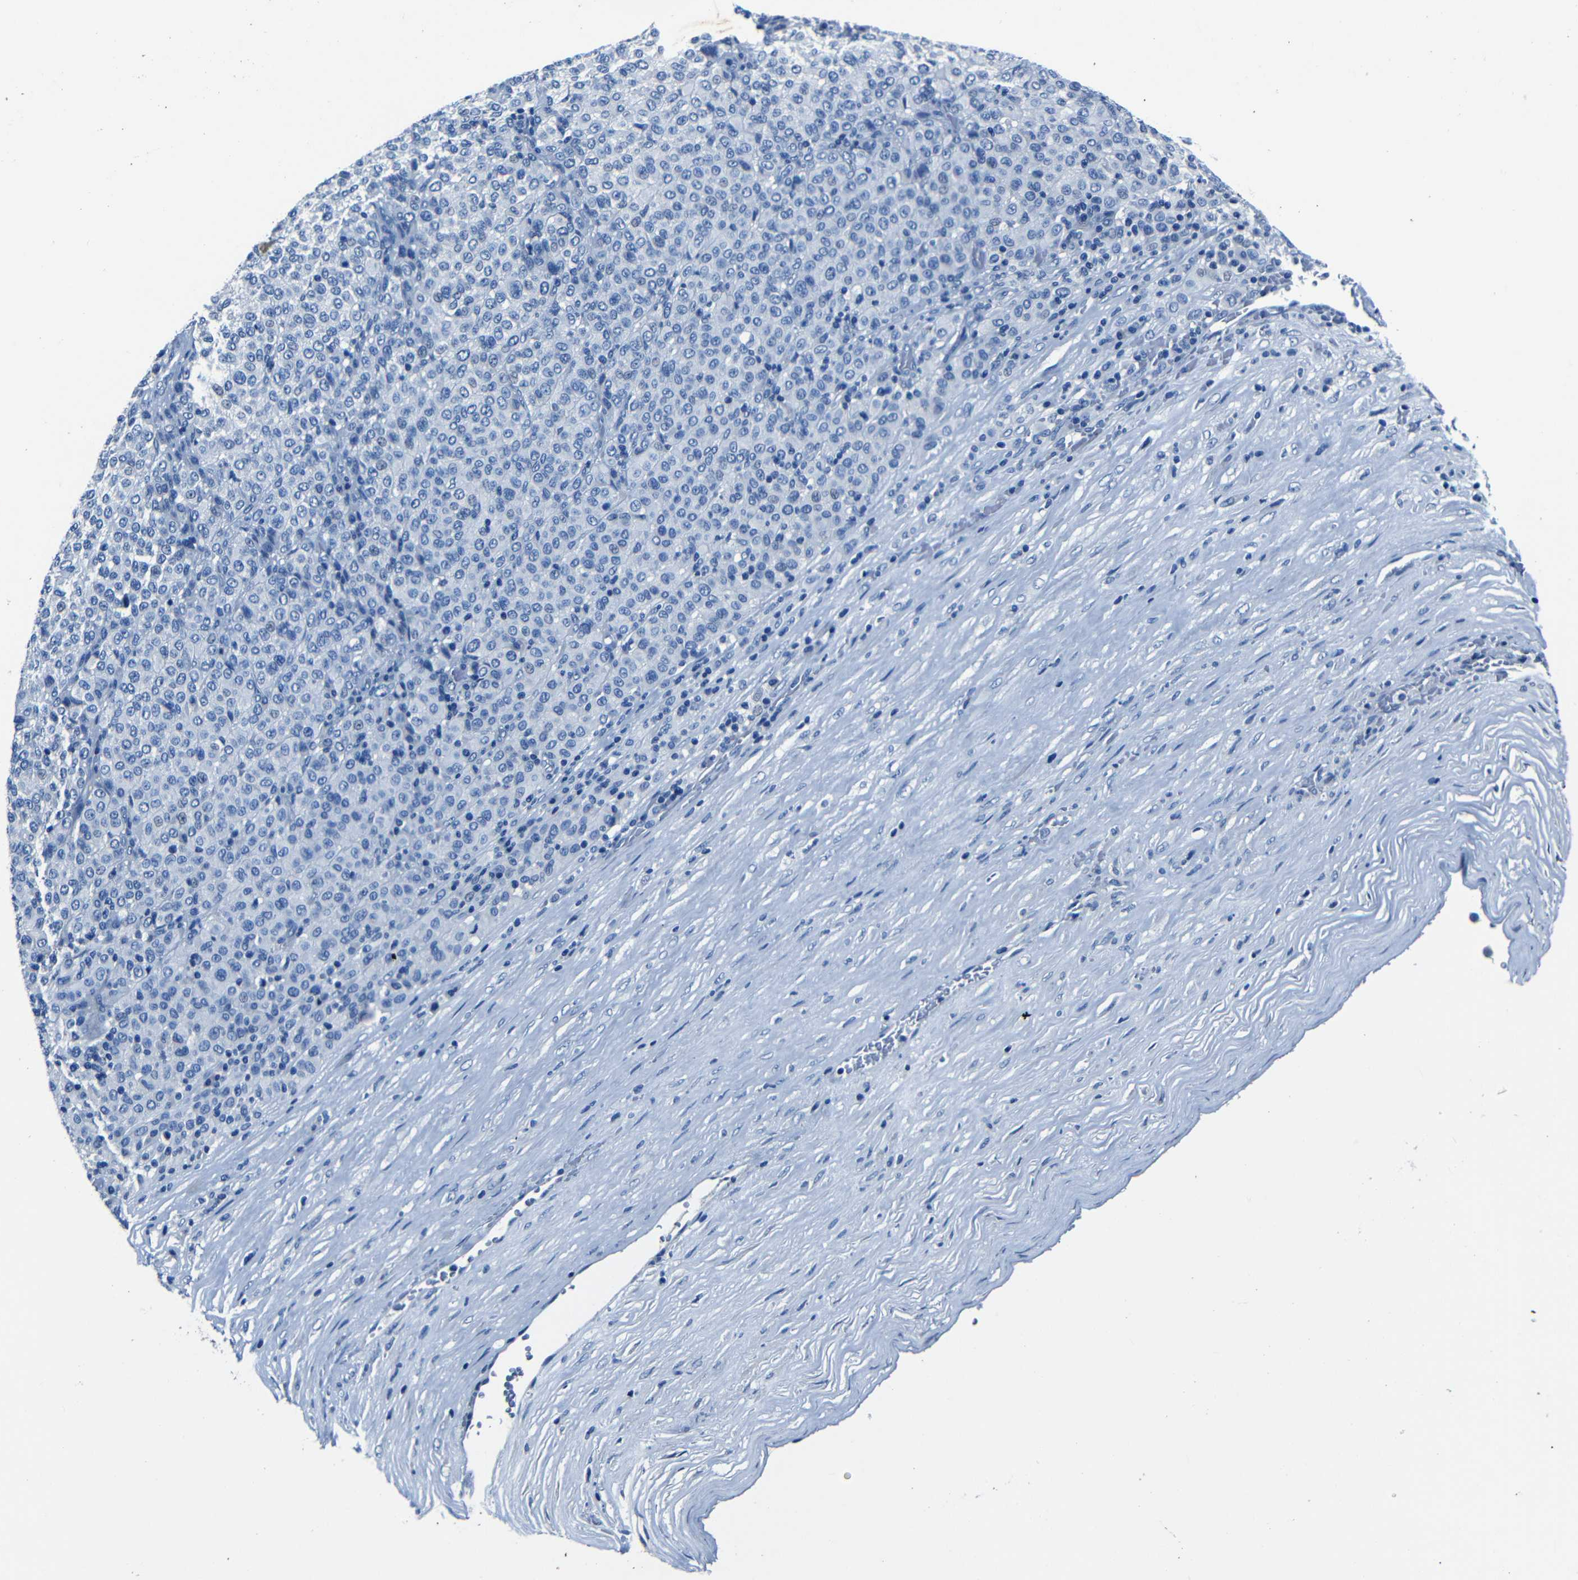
{"staining": {"intensity": "negative", "quantity": "none", "location": "none"}, "tissue": "melanoma", "cell_type": "Tumor cells", "image_type": "cancer", "snomed": [{"axis": "morphology", "description": "Malignant melanoma, Metastatic site"}, {"axis": "topography", "description": "Pancreas"}], "caption": "DAB immunohistochemical staining of malignant melanoma (metastatic site) exhibits no significant expression in tumor cells.", "gene": "NCMAP", "patient": {"sex": "female", "age": 30}}